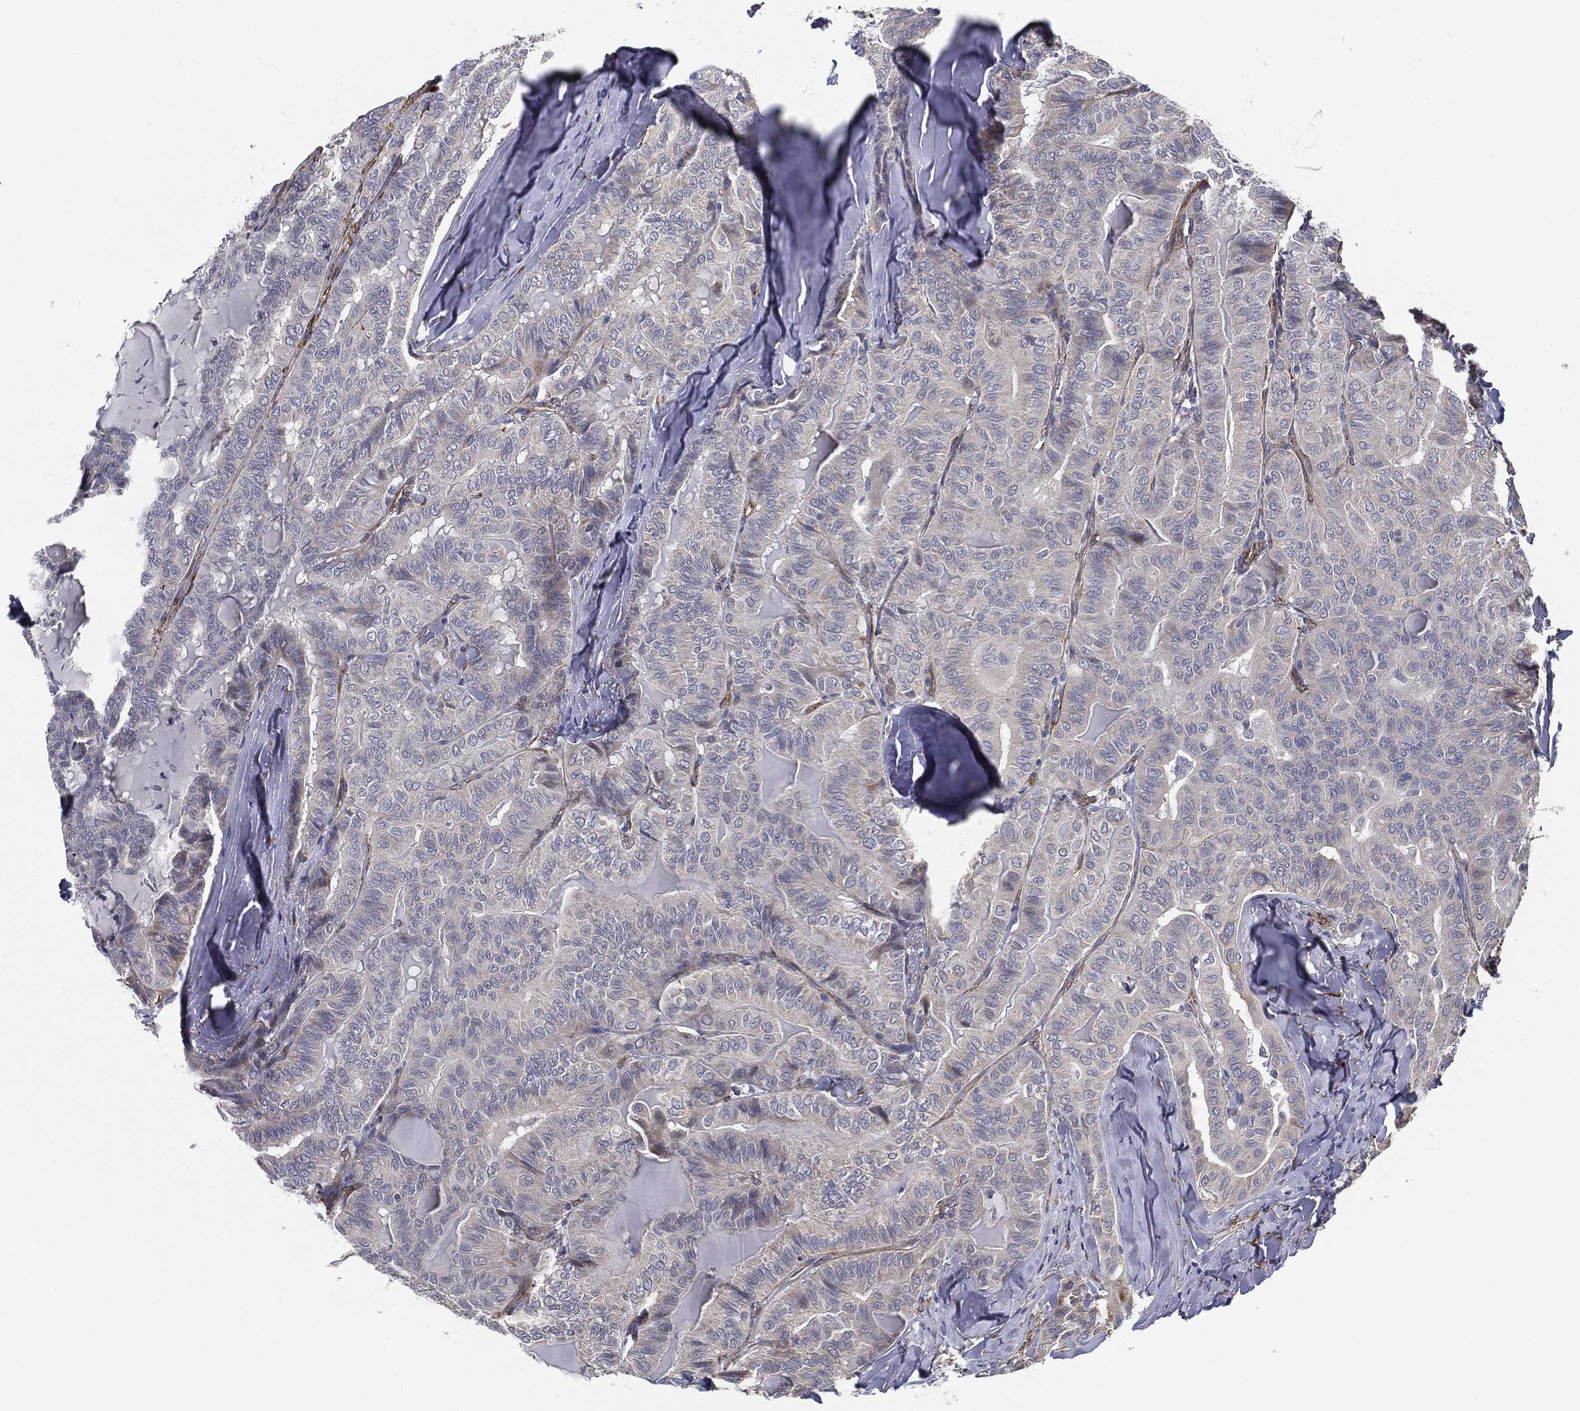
{"staining": {"intensity": "negative", "quantity": "none", "location": "none"}, "tissue": "thyroid cancer", "cell_type": "Tumor cells", "image_type": "cancer", "snomed": [{"axis": "morphology", "description": "Papillary adenocarcinoma, NOS"}, {"axis": "topography", "description": "Thyroid gland"}], "caption": "An image of papillary adenocarcinoma (thyroid) stained for a protein reveals no brown staining in tumor cells.", "gene": "LRRC56", "patient": {"sex": "female", "age": 68}}